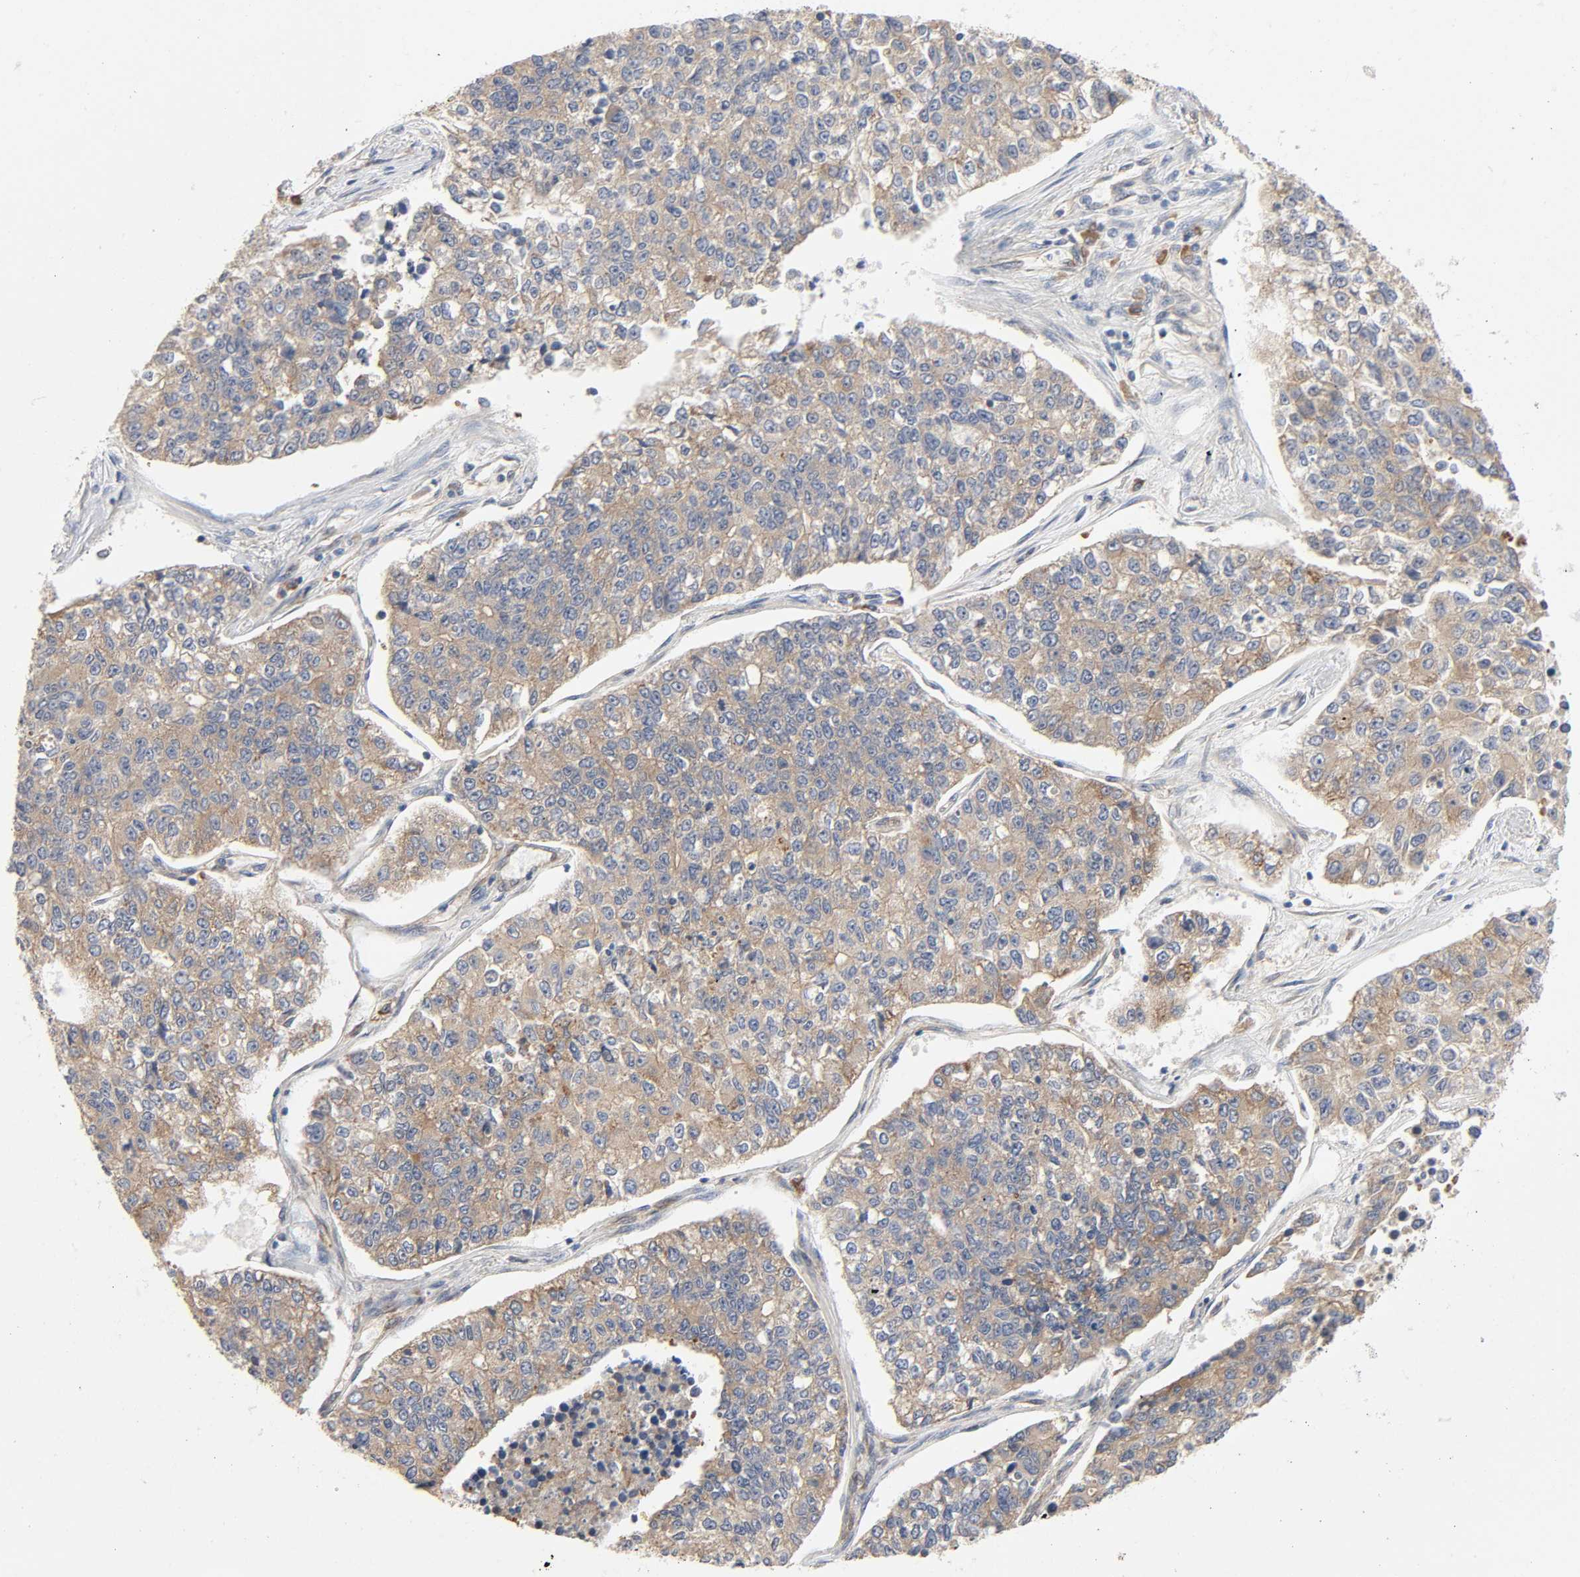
{"staining": {"intensity": "weak", "quantity": ">75%", "location": "cytoplasmic/membranous"}, "tissue": "lung cancer", "cell_type": "Tumor cells", "image_type": "cancer", "snomed": [{"axis": "morphology", "description": "Adenocarcinoma, NOS"}, {"axis": "topography", "description": "Lung"}], "caption": "Immunohistochemical staining of adenocarcinoma (lung) displays low levels of weak cytoplasmic/membranous positivity in approximately >75% of tumor cells. The staining was performed using DAB, with brown indicating positive protein expression. Nuclei are stained blue with hematoxylin.", "gene": "SCHIP1", "patient": {"sex": "male", "age": 49}}